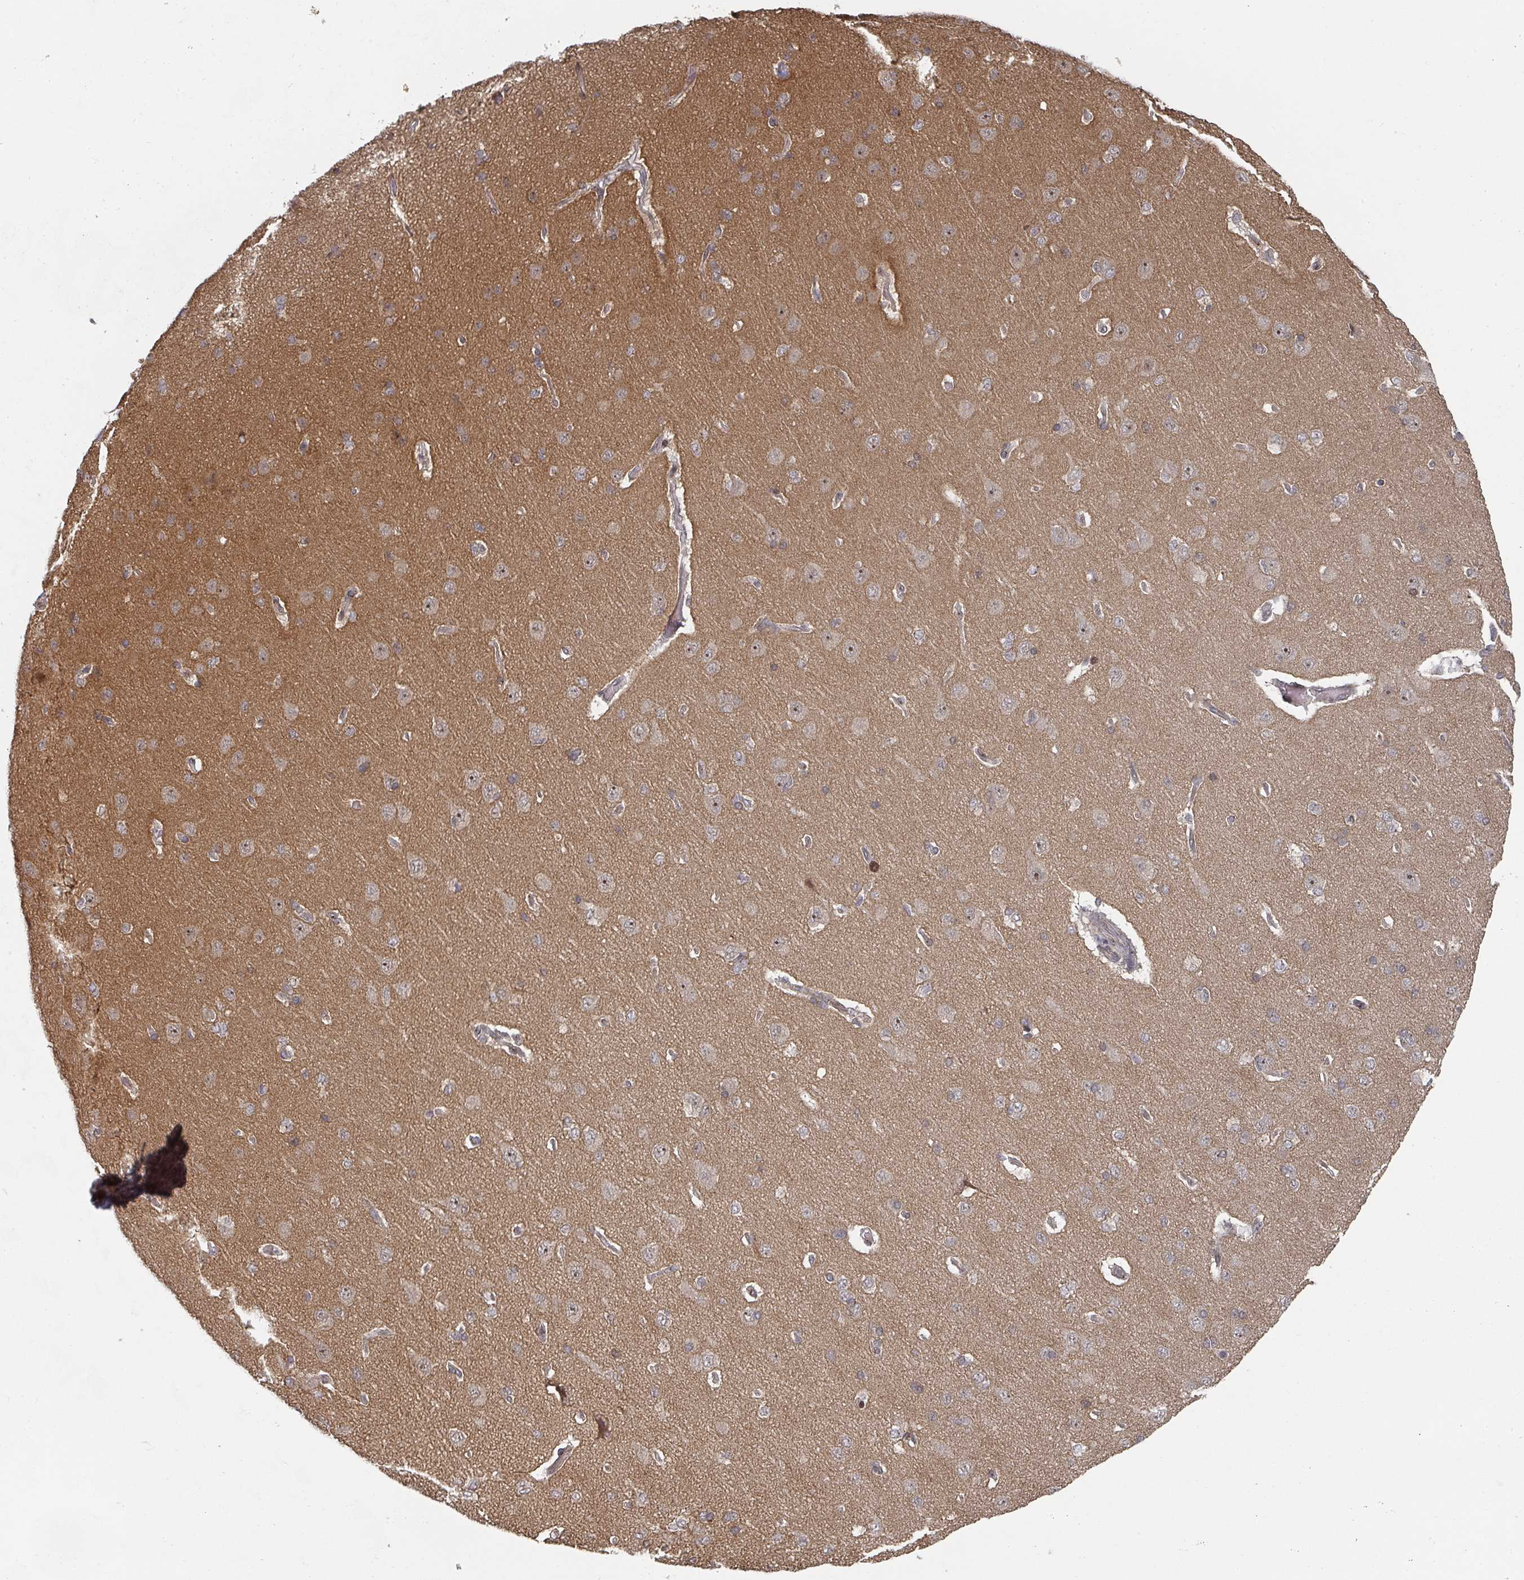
{"staining": {"intensity": "weak", "quantity": ">75%", "location": "cytoplasmic/membranous"}, "tissue": "cerebral cortex", "cell_type": "Endothelial cells", "image_type": "normal", "snomed": [{"axis": "morphology", "description": "Normal tissue, NOS"}, {"axis": "topography", "description": "Cerebral cortex"}], "caption": "Immunohistochemistry (IHC) image of benign human cerebral cortex stained for a protein (brown), which shows low levels of weak cytoplasmic/membranous expression in about >75% of endothelial cells.", "gene": "KIF1C", "patient": {"sex": "male", "age": 62}}